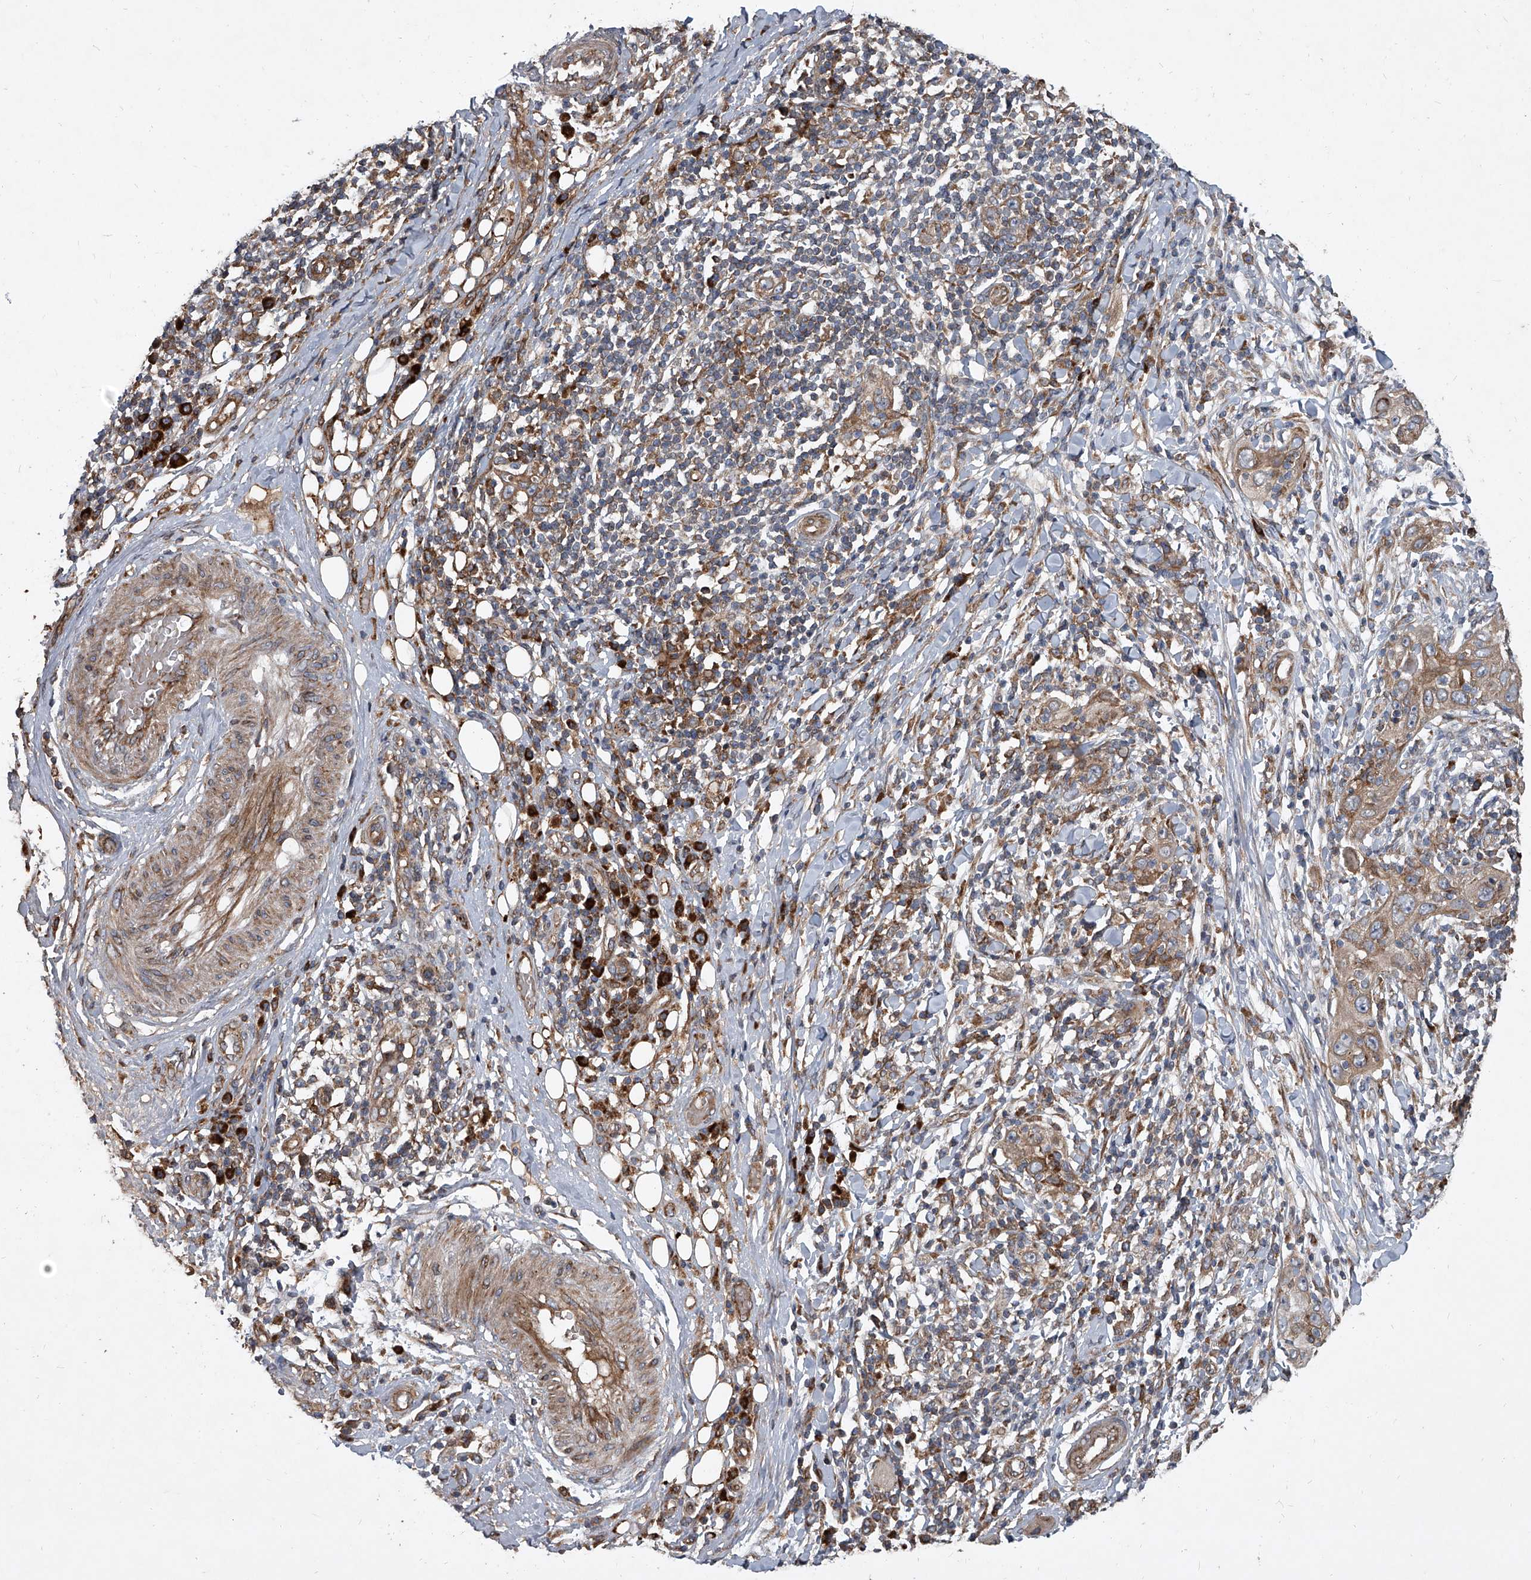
{"staining": {"intensity": "moderate", "quantity": ">75%", "location": "cytoplasmic/membranous"}, "tissue": "skin cancer", "cell_type": "Tumor cells", "image_type": "cancer", "snomed": [{"axis": "morphology", "description": "Squamous cell carcinoma, NOS"}, {"axis": "topography", "description": "Skin"}], "caption": "Moderate cytoplasmic/membranous positivity for a protein is seen in approximately >75% of tumor cells of skin squamous cell carcinoma using immunohistochemistry (IHC).", "gene": "EVA1C", "patient": {"sex": "female", "age": 88}}